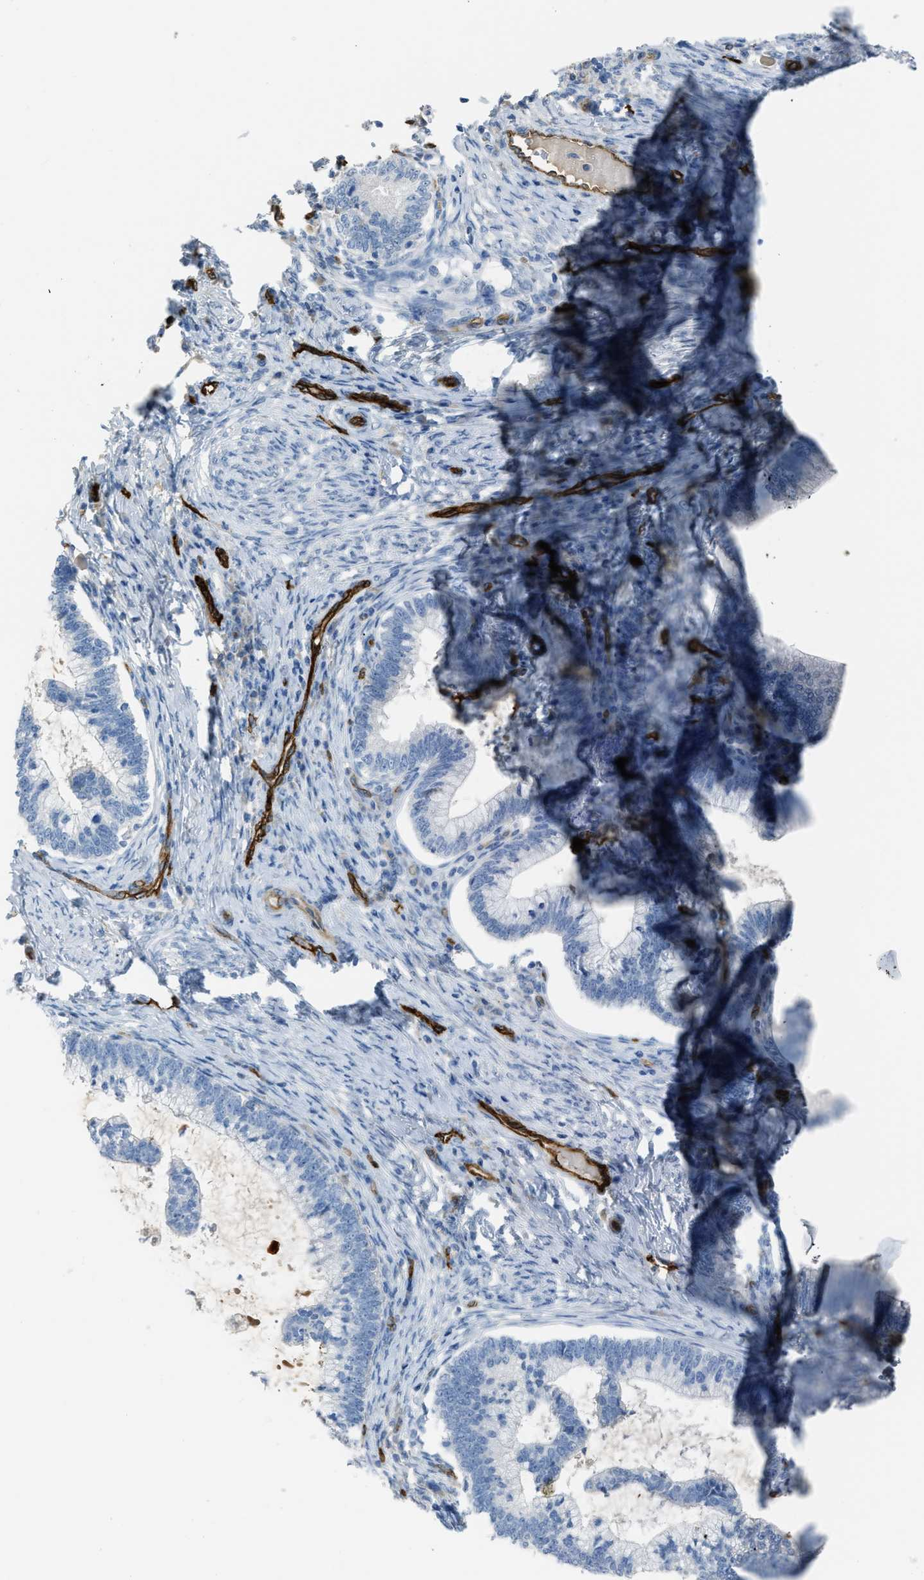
{"staining": {"intensity": "negative", "quantity": "none", "location": "none"}, "tissue": "cervical cancer", "cell_type": "Tumor cells", "image_type": "cancer", "snomed": [{"axis": "morphology", "description": "Adenocarcinoma, NOS"}, {"axis": "topography", "description": "Cervix"}], "caption": "Human adenocarcinoma (cervical) stained for a protein using IHC shows no expression in tumor cells.", "gene": "SLC22A15", "patient": {"sex": "female", "age": 36}}